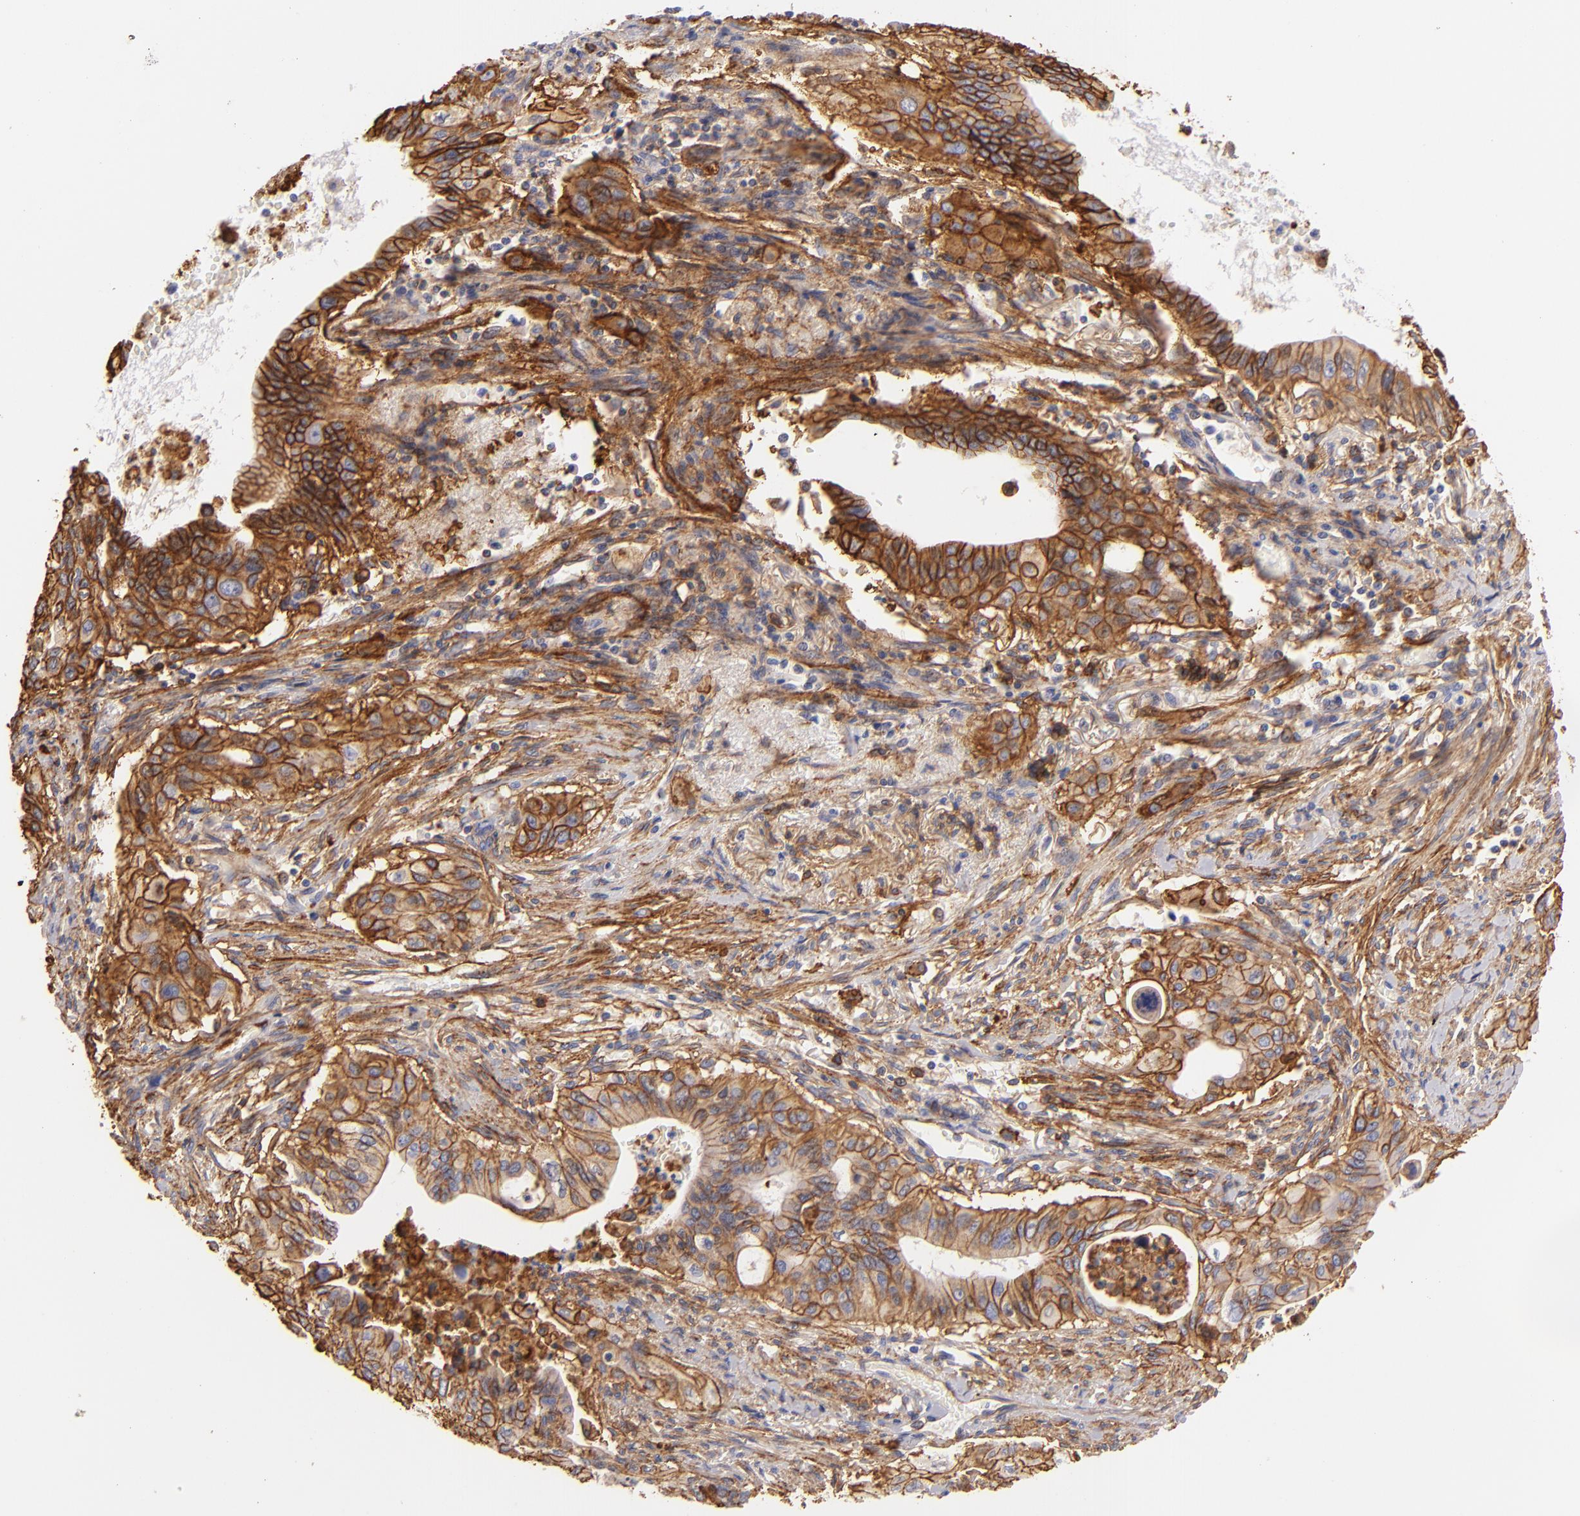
{"staining": {"intensity": "strong", "quantity": ">75%", "location": "cytoplasmic/membranous"}, "tissue": "pancreatic cancer", "cell_type": "Tumor cells", "image_type": "cancer", "snomed": [{"axis": "morphology", "description": "Adenocarcinoma, NOS"}, {"axis": "topography", "description": "Pancreas"}], "caption": "Protein analysis of adenocarcinoma (pancreatic) tissue displays strong cytoplasmic/membranous staining in approximately >75% of tumor cells.", "gene": "CD151", "patient": {"sex": "male", "age": 77}}